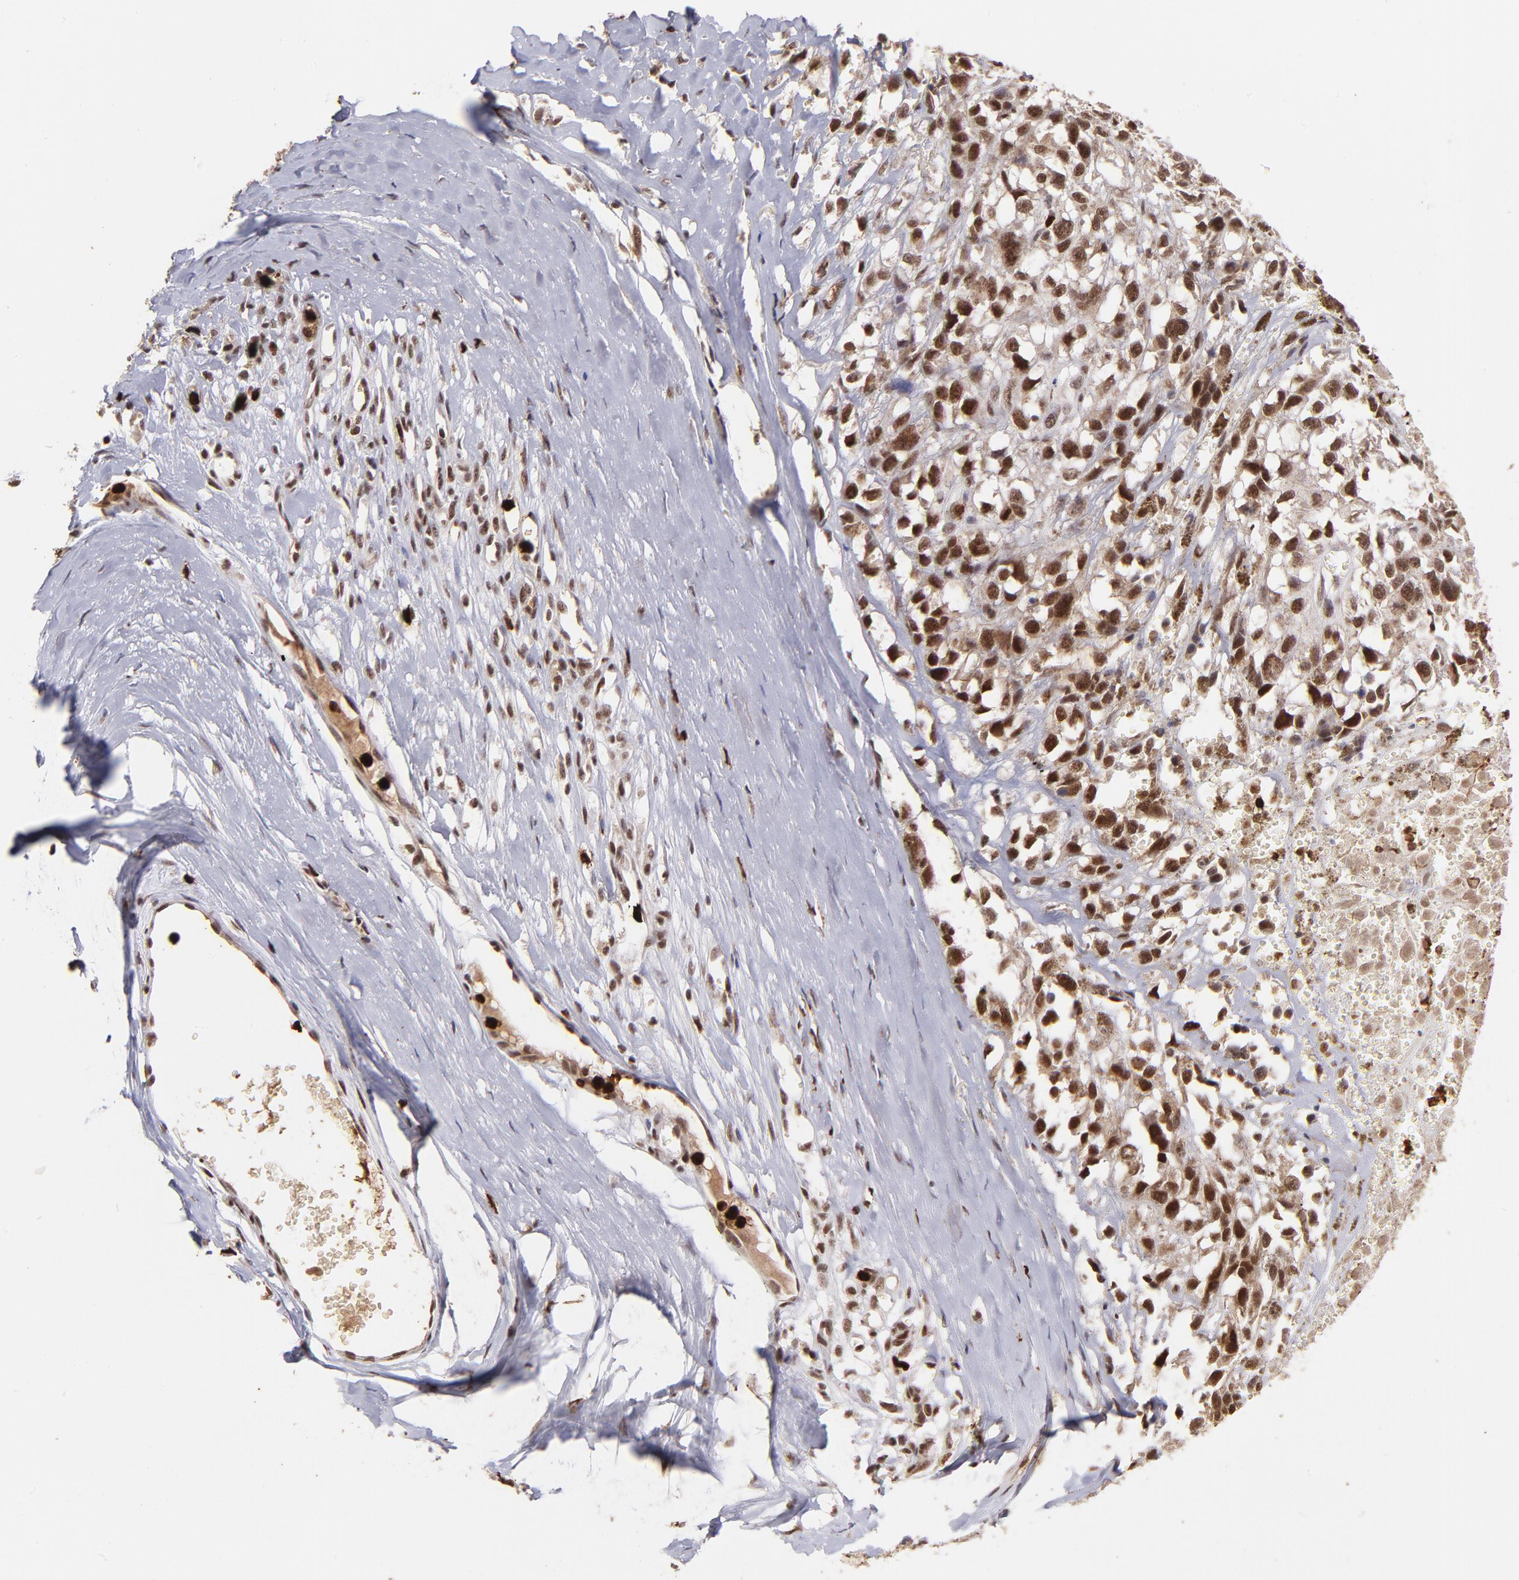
{"staining": {"intensity": "moderate", "quantity": ">75%", "location": "cytoplasmic/membranous,nuclear"}, "tissue": "melanoma", "cell_type": "Tumor cells", "image_type": "cancer", "snomed": [{"axis": "morphology", "description": "Malignant melanoma, Metastatic site"}, {"axis": "topography", "description": "Lymph node"}], "caption": "The immunohistochemical stain highlights moderate cytoplasmic/membranous and nuclear positivity in tumor cells of melanoma tissue. (DAB IHC with brightfield microscopy, high magnification).", "gene": "ZFX", "patient": {"sex": "male", "age": 59}}